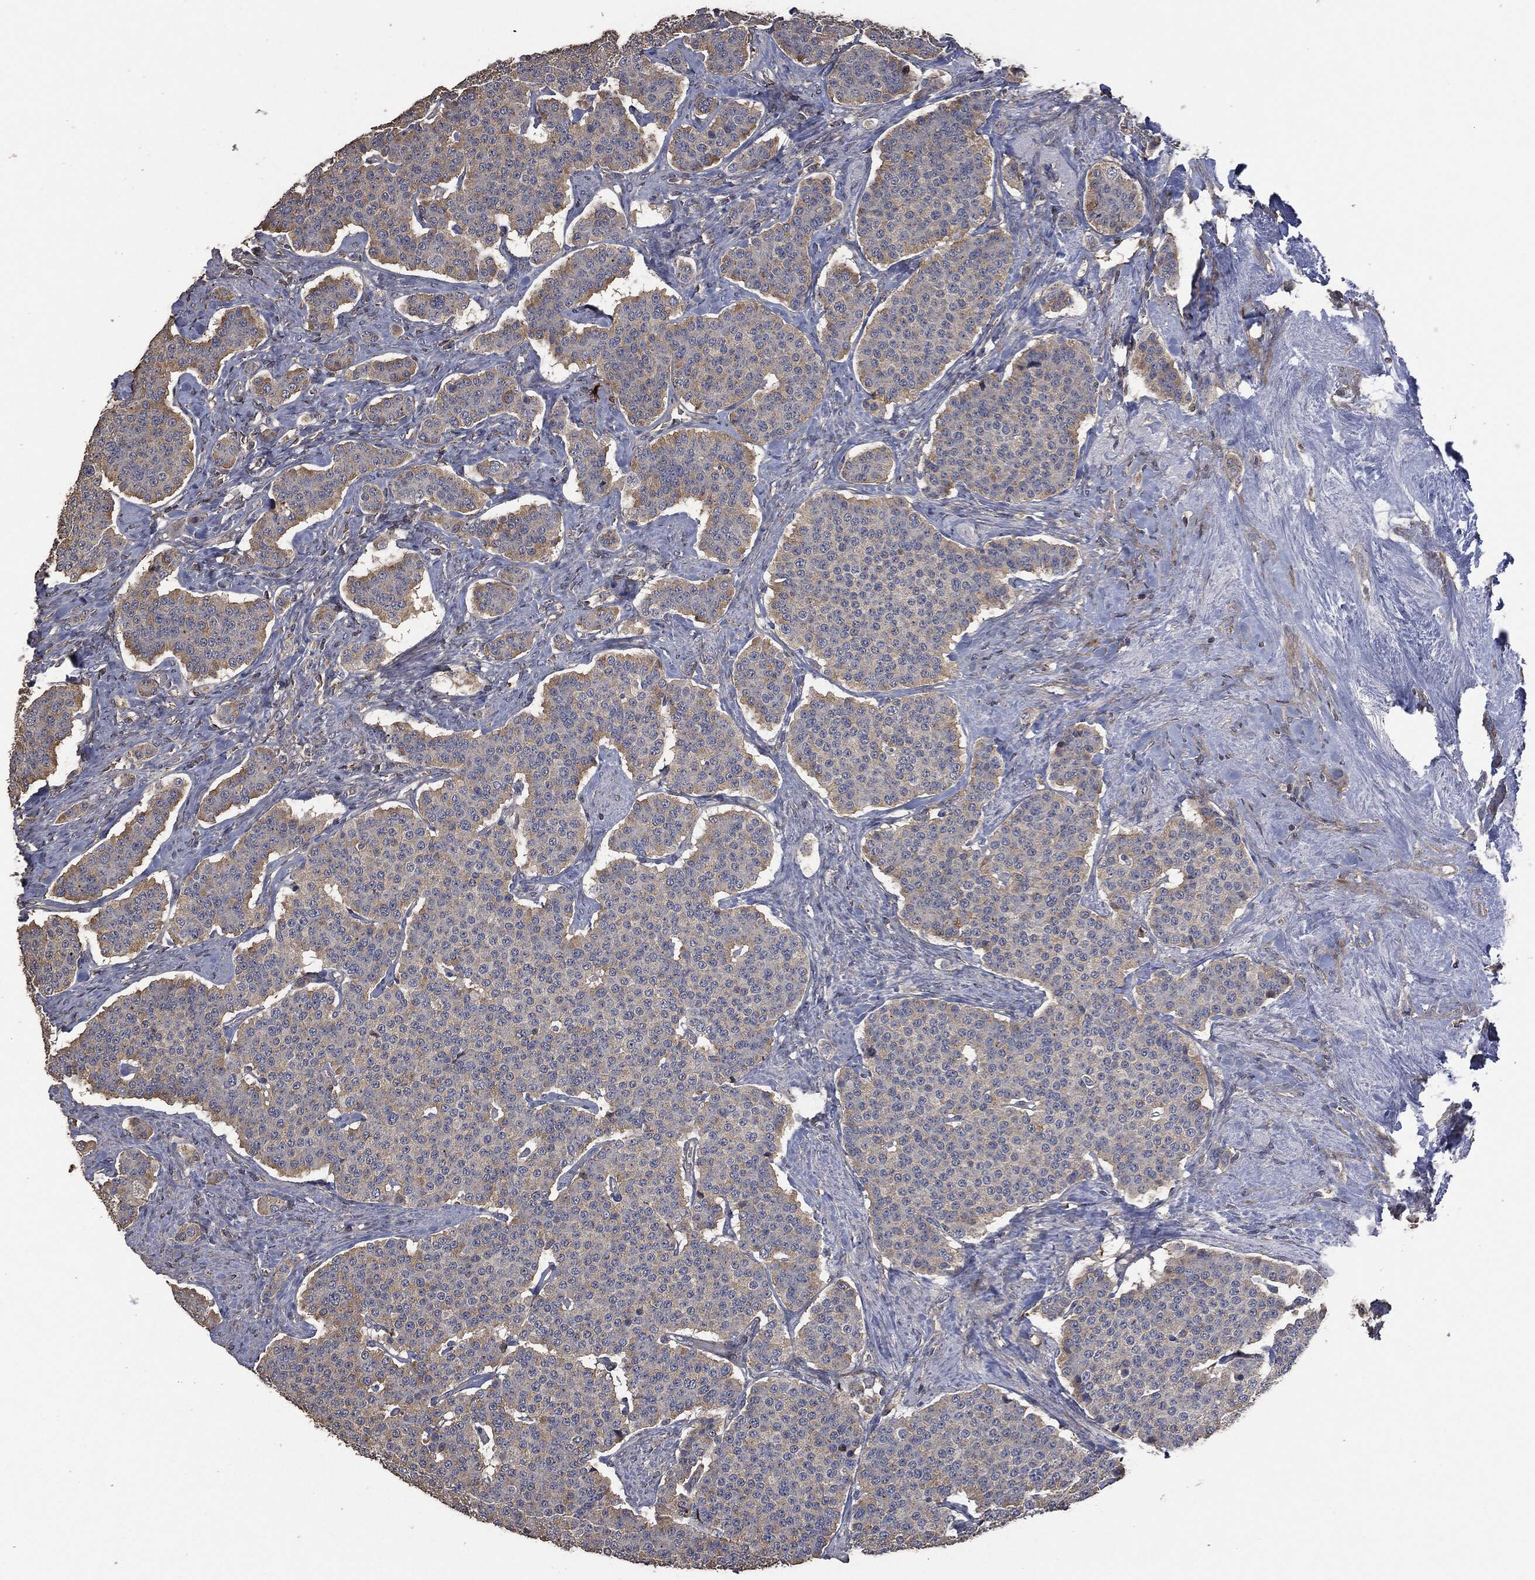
{"staining": {"intensity": "moderate", "quantity": "<25%", "location": "cytoplasmic/membranous"}, "tissue": "carcinoid", "cell_type": "Tumor cells", "image_type": "cancer", "snomed": [{"axis": "morphology", "description": "Carcinoid, malignant, NOS"}, {"axis": "topography", "description": "Small intestine"}], "caption": "Carcinoid stained for a protein shows moderate cytoplasmic/membranous positivity in tumor cells.", "gene": "MSLN", "patient": {"sex": "female", "age": 58}}